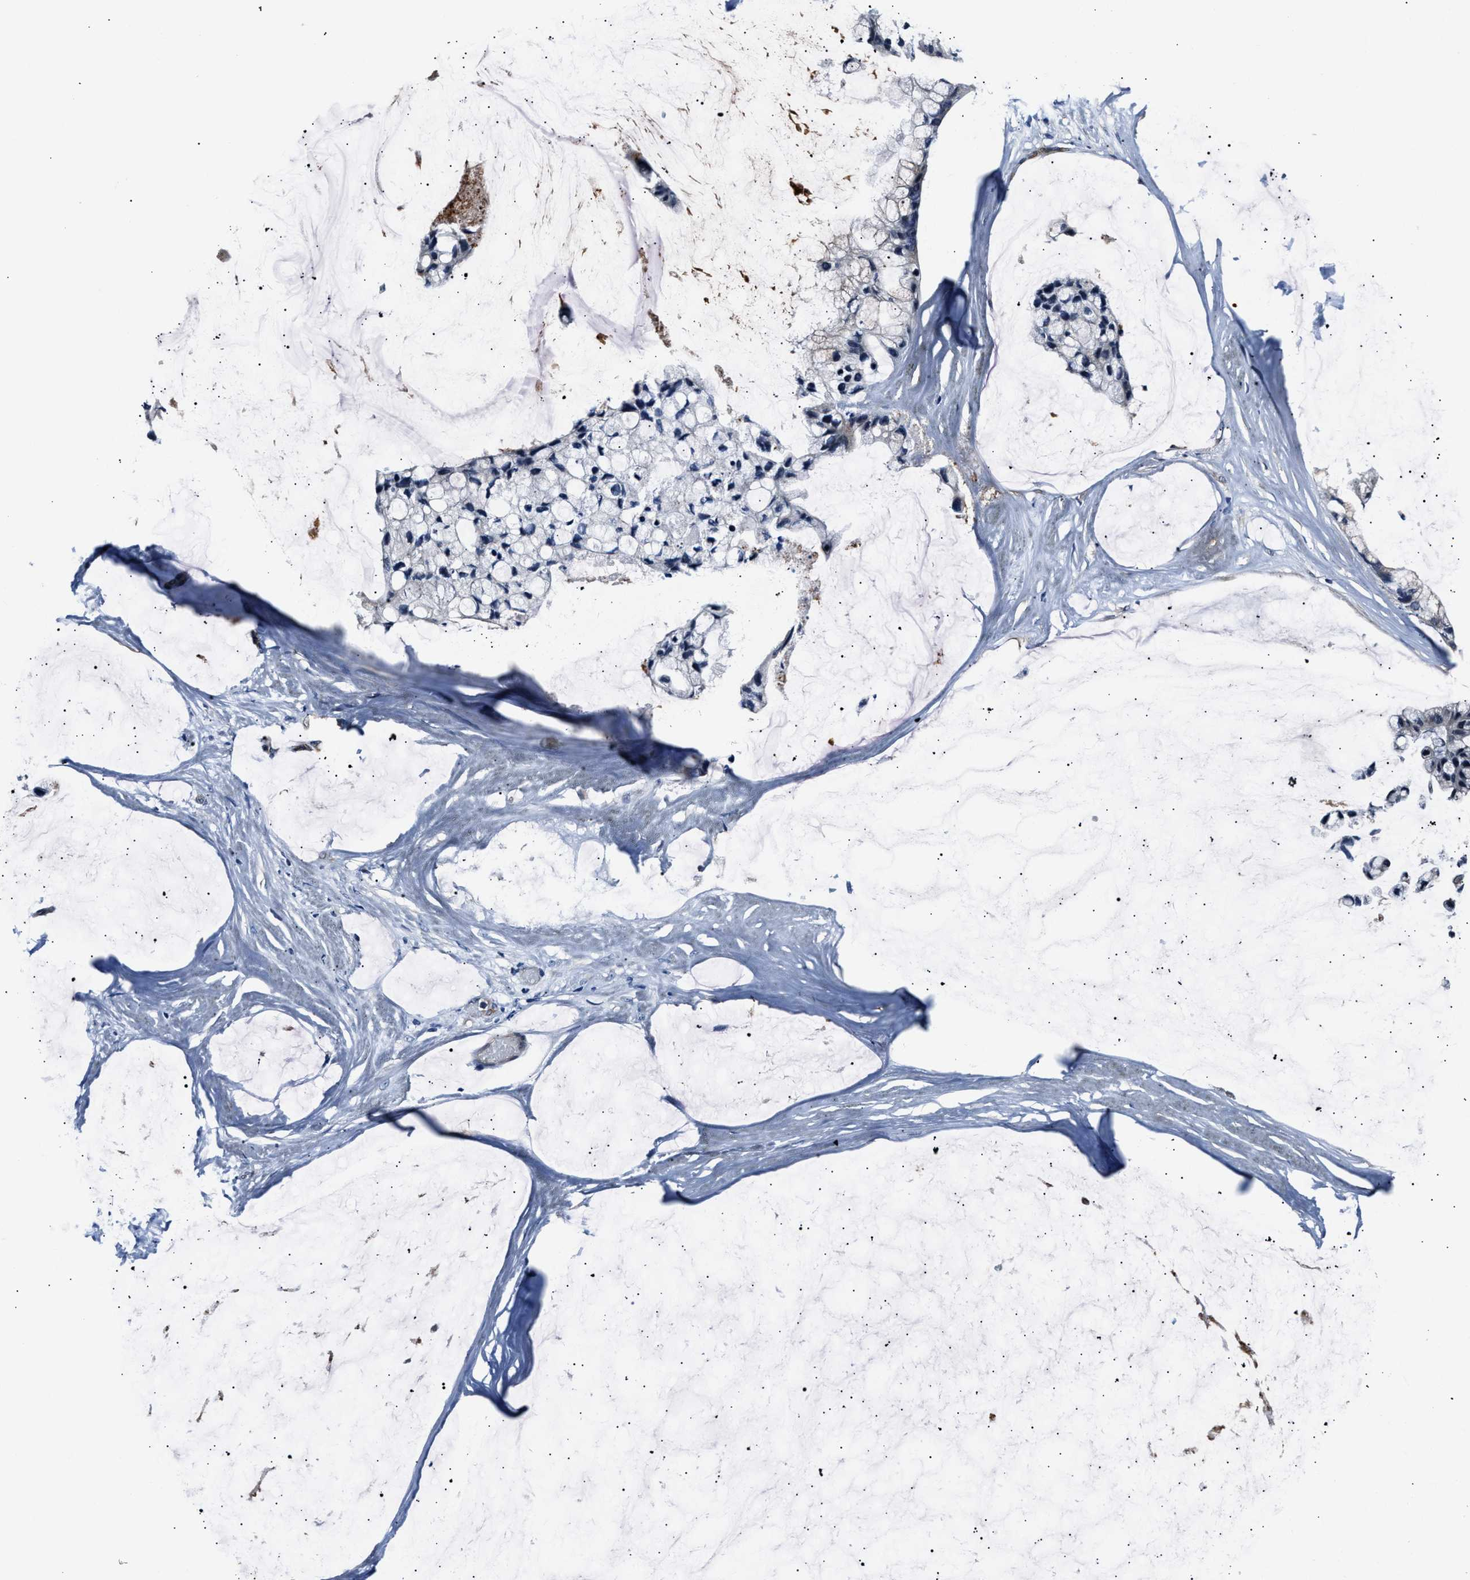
{"staining": {"intensity": "moderate", "quantity": "<25%", "location": "cytoplasmic/membranous"}, "tissue": "ovarian cancer", "cell_type": "Tumor cells", "image_type": "cancer", "snomed": [{"axis": "morphology", "description": "Cystadenocarcinoma, mucinous, NOS"}, {"axis": "topography", "description": "Ovary"}], "caption": "Ovarian cancer (mucinous cystadenocarcinoma) stained with a brown dye displays moderate cytoplasmic/membranous positive positivity in approximately <25% of tumor cells.", "gene": "MPDZ", "patient": {"sex": "female", "age": 39}}